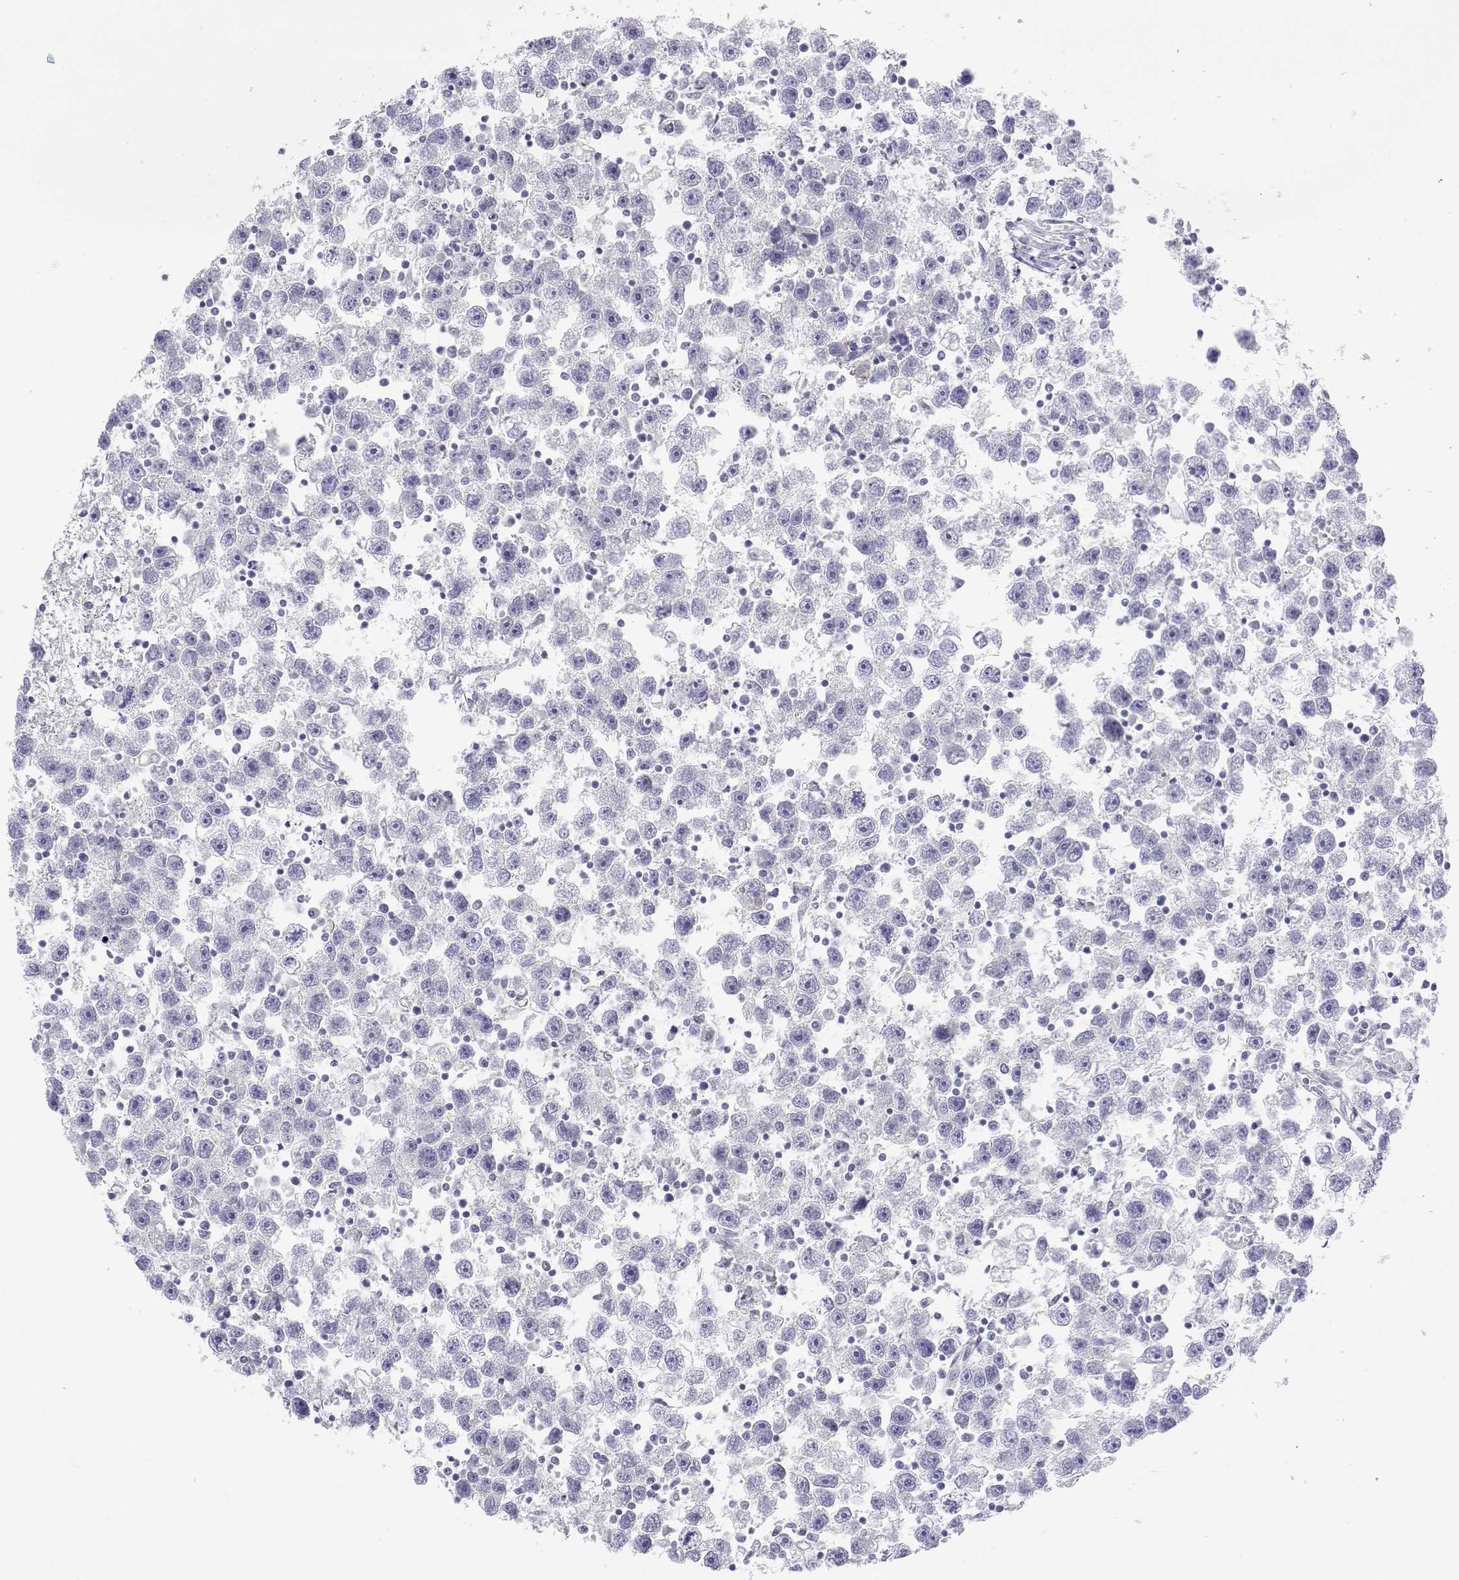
{"staining": {"intensity": "negative", "quantity": "none", "location": "none"}, "tissue": "testis cancer", "cell_type": "Tumor cells", "image_type": "cancer", "snomed": [{"axis": "morphology", "description": "Seminoma, NOS"}, {"axis": "topography", "description": "Testis"}], "caption": "Tumor cells show no significant protein positivity in testis cancer (seminoma).", "gene": "GGACT", "patient": {"sex": "male", "age": 30}}